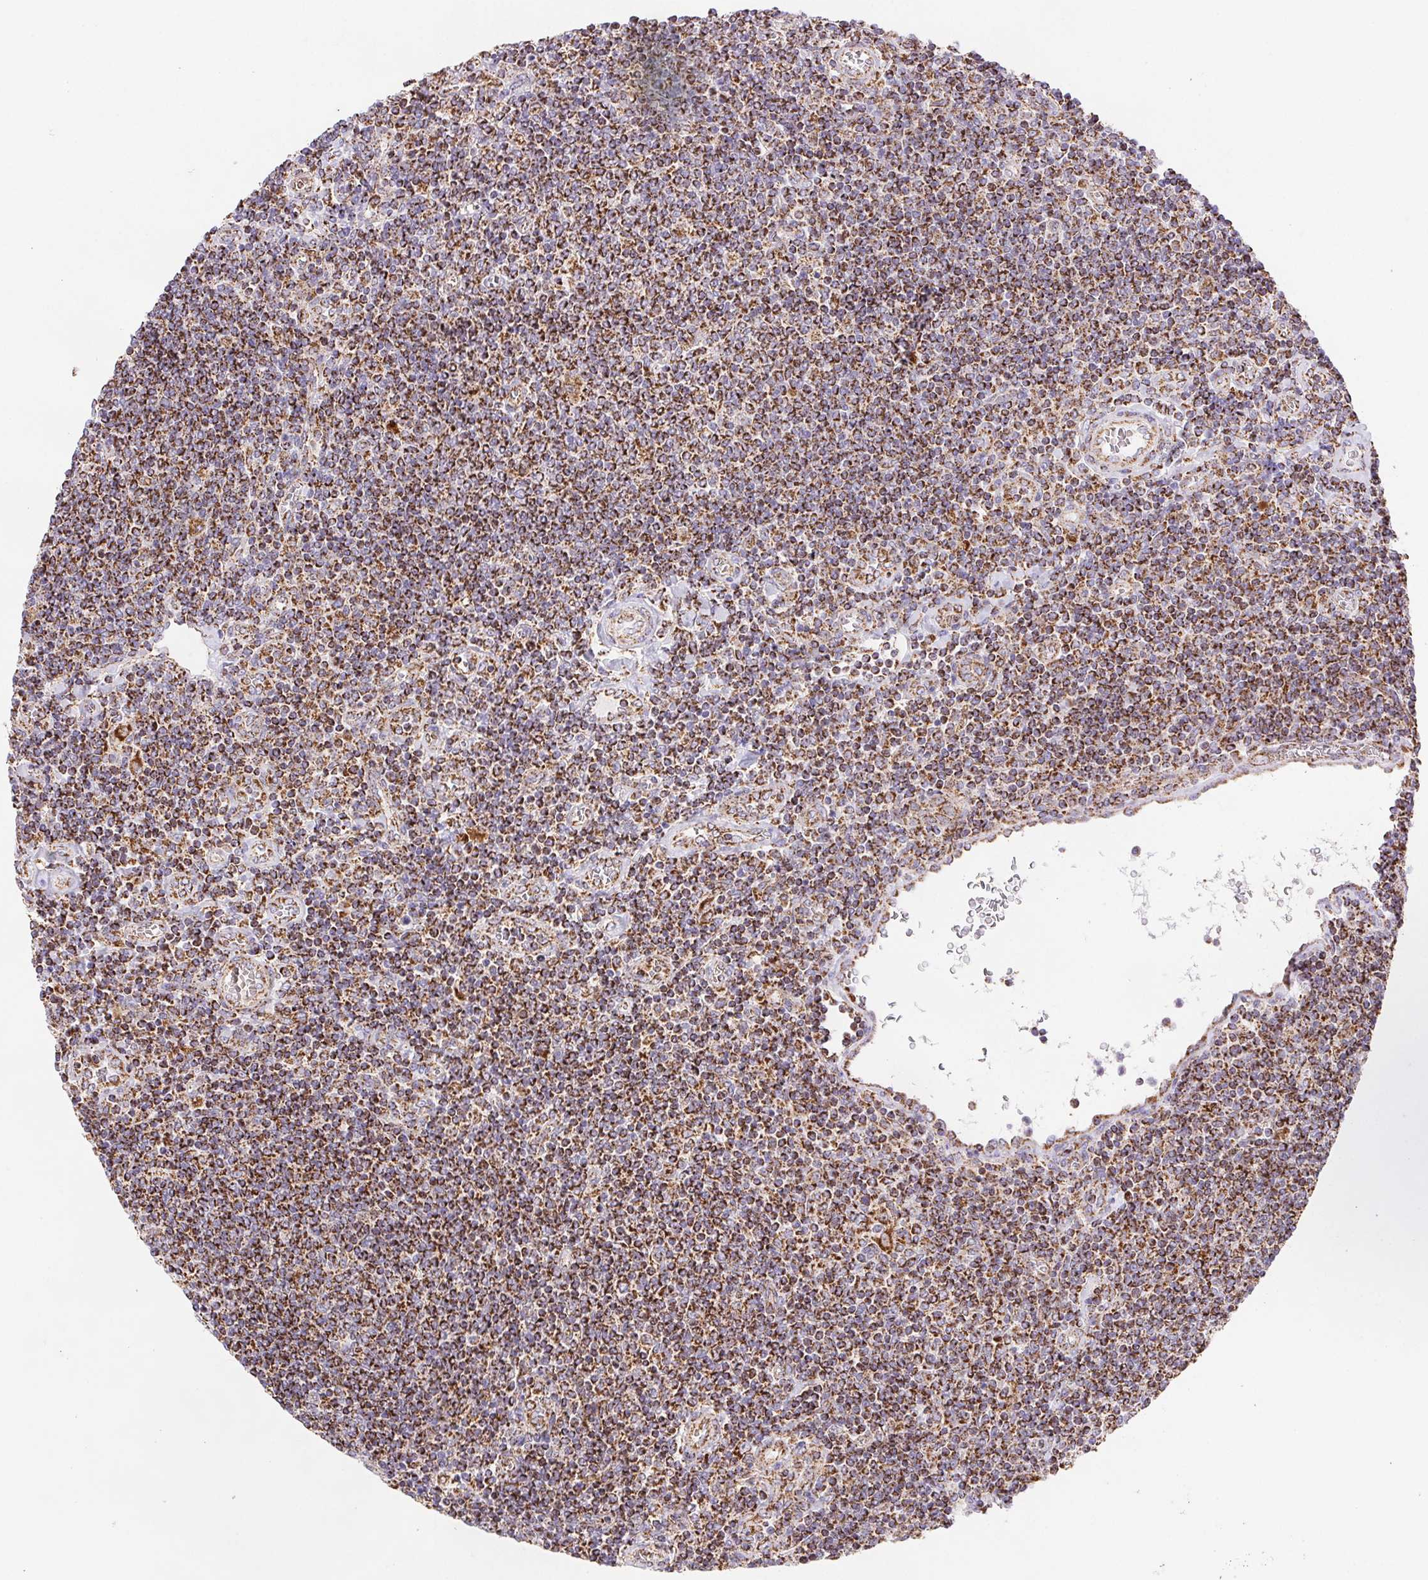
{"staining": {"intensity": "moderate", "quantity": ">75%", "location": "cytoplasmic/membranous"}, "tissue": "lymphoma", "cell_type": "Tumor cells", "image_type": "cancer", "snomed": [{"axis": "morphology", "description": "Malignant lymphoma, non-Hodgkin's type, Low grade"}, {"axis": "topography", "description": "Lymph node"}], "caption": "Protein staining displays moderate cytoplasmic/membranous expression in about >75% of tumor cells in low-grade malignant lymphoma, non-Hodgkin's type.", "gene": "NIPSNAP2", "patient": {"sex": "male", "age": 52}}